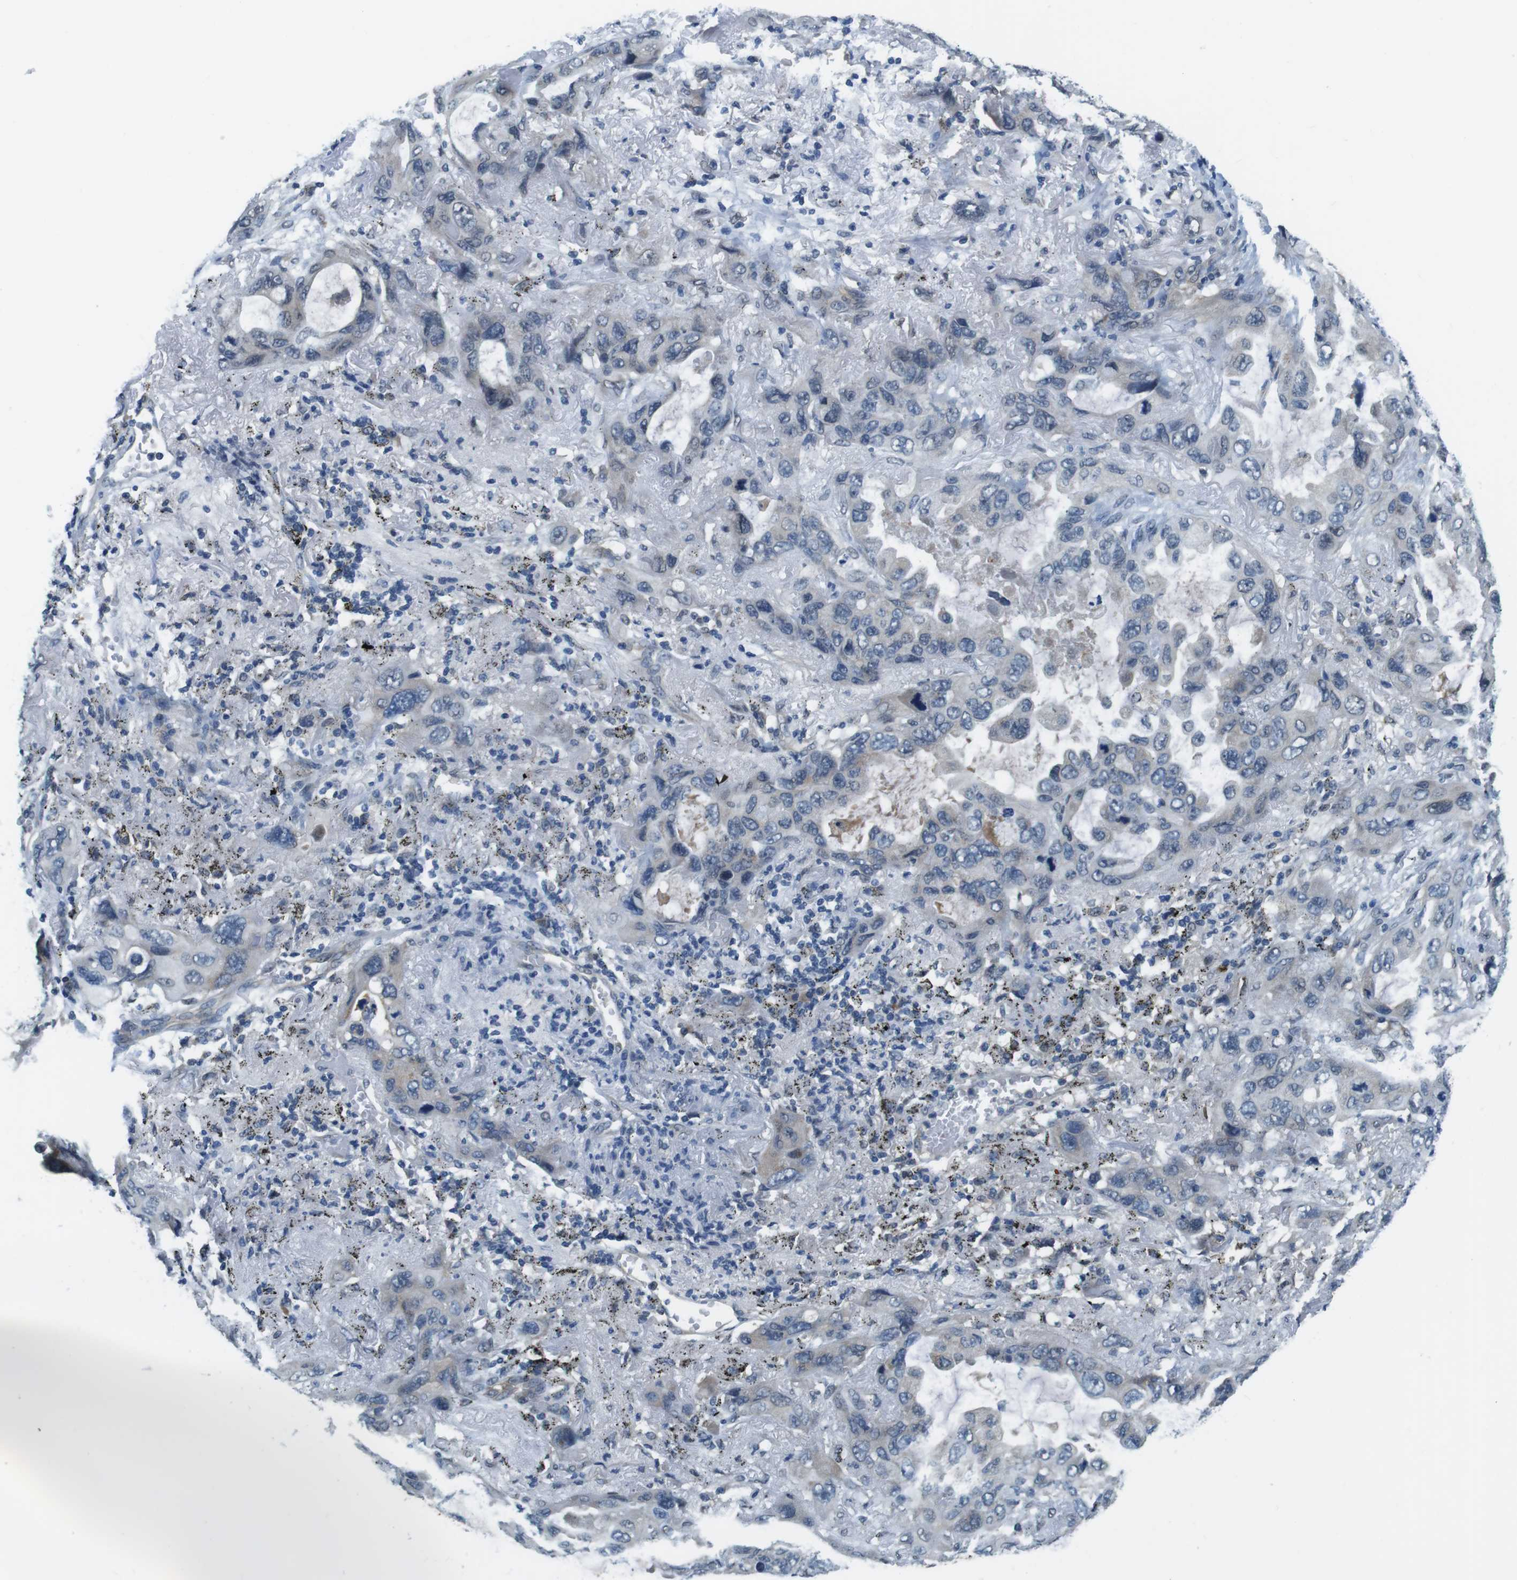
{"staining": {"intensity": "weak", "quantity": "<25%", "location": "cytoplasmic/membranous"}, "tissue": "lung cancer", "cell_type": "Tumor cells", "image_type": "cancer", "snomed": [{"axis": "morphology", "description": "Squamous cell carcinoma, NOS"}, {"axis": "topography", "description": "Lung"}], "caption": "IHC histopathology image of neoplastic tissue: lung cancer (squamous cell carcinoma) stained with DAB exhibits no significant protein expression in tumor cells.", "gene": "CD163L1", "patient": {"sex": "female", "age": 73}}